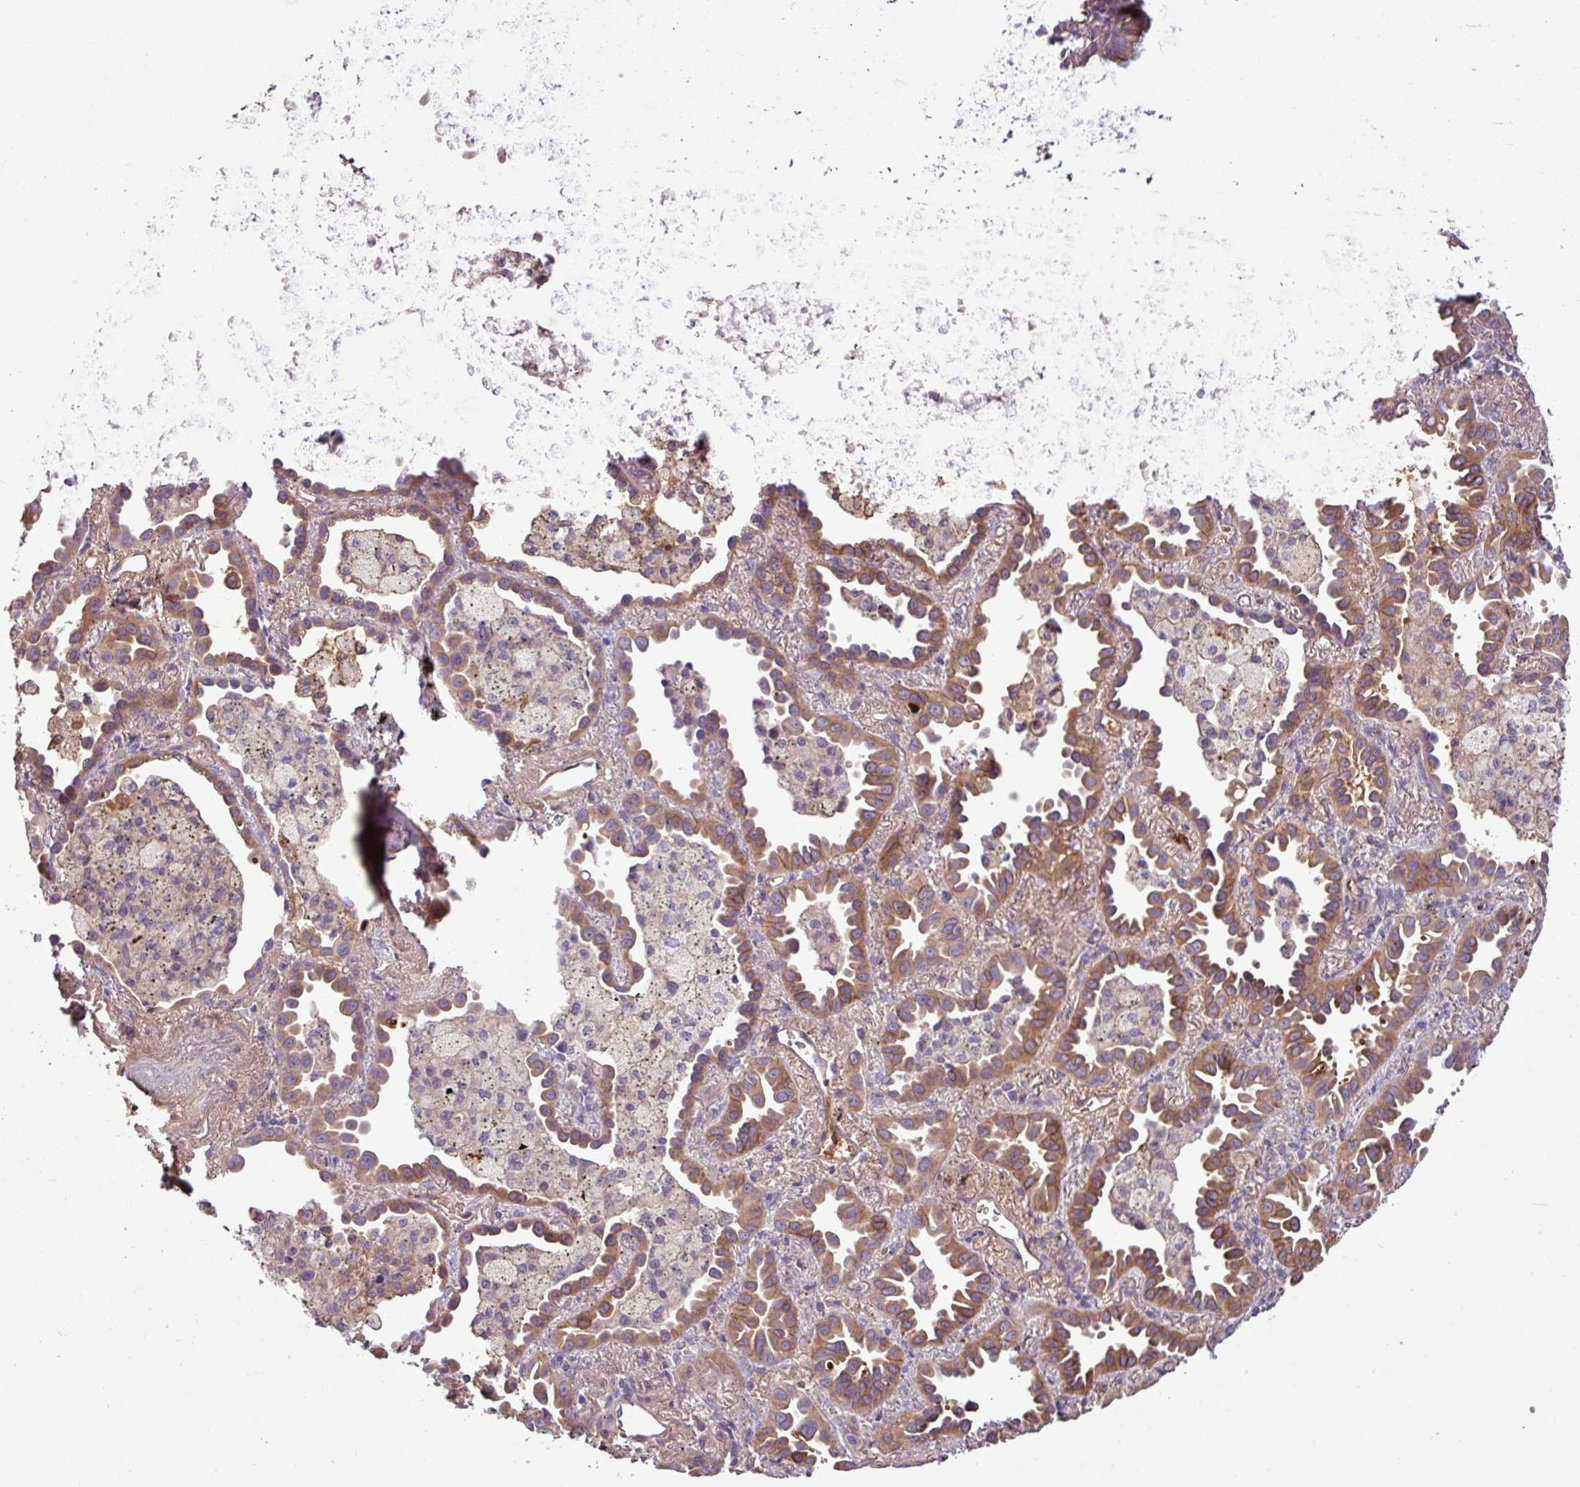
{"staining": {"intensity": "moderate", "quantity": ">75%", "location": "cytoplasmic/membranous"}, "tissue": "lung cancer", "cell_type": "Tumor cells", "image_type": "cancer", "snomed": [{"axis": "morphology", "description": "Adenocarcinoma, NOS"}, {"axis": "topography", "description": "Lung"}], "caption": "DAB immunohistochemical staining of human lung cancer (adenocarcinoma) shows moderate cytoplasmic/membranous protein positivity in about >75% of tumor cells.", "gene": "C4B", "patient": {"sex": "male", "age": 68}}